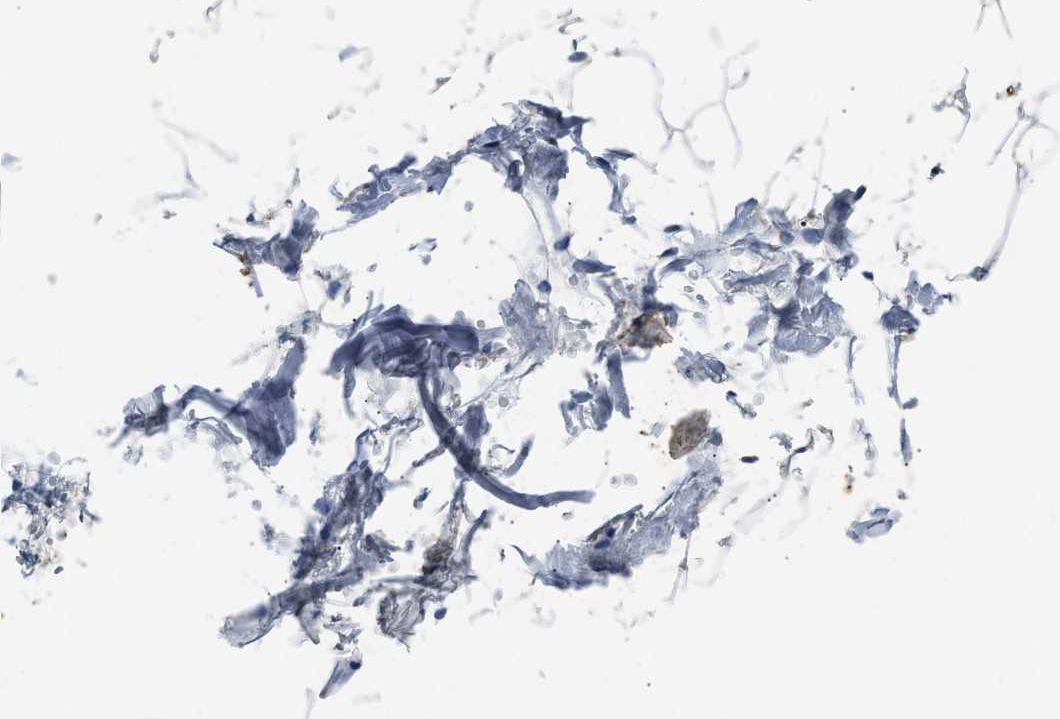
{"staining": {"intensity": "negative", "quantity": "none", "location": "none"}, "tissue": "adipose tissue", "cell_type": "Adipocytes", "image_type": "normal", "snomed": [{"axis": "morphology", "description": "Normal tissue, NOS"}, {"axis": "topography", "description": "Breast"}, {"axis": "topography", "description": "Adipose tissue"}], "caption": "DAB (3,3'-diaminobenzidine) immunohistochemical staining of unremarkable adipose tissue reveals no significant expression in adipocytes.", "gene": "CTNNA1", "patient": {"sex": "female", "age": 25}}